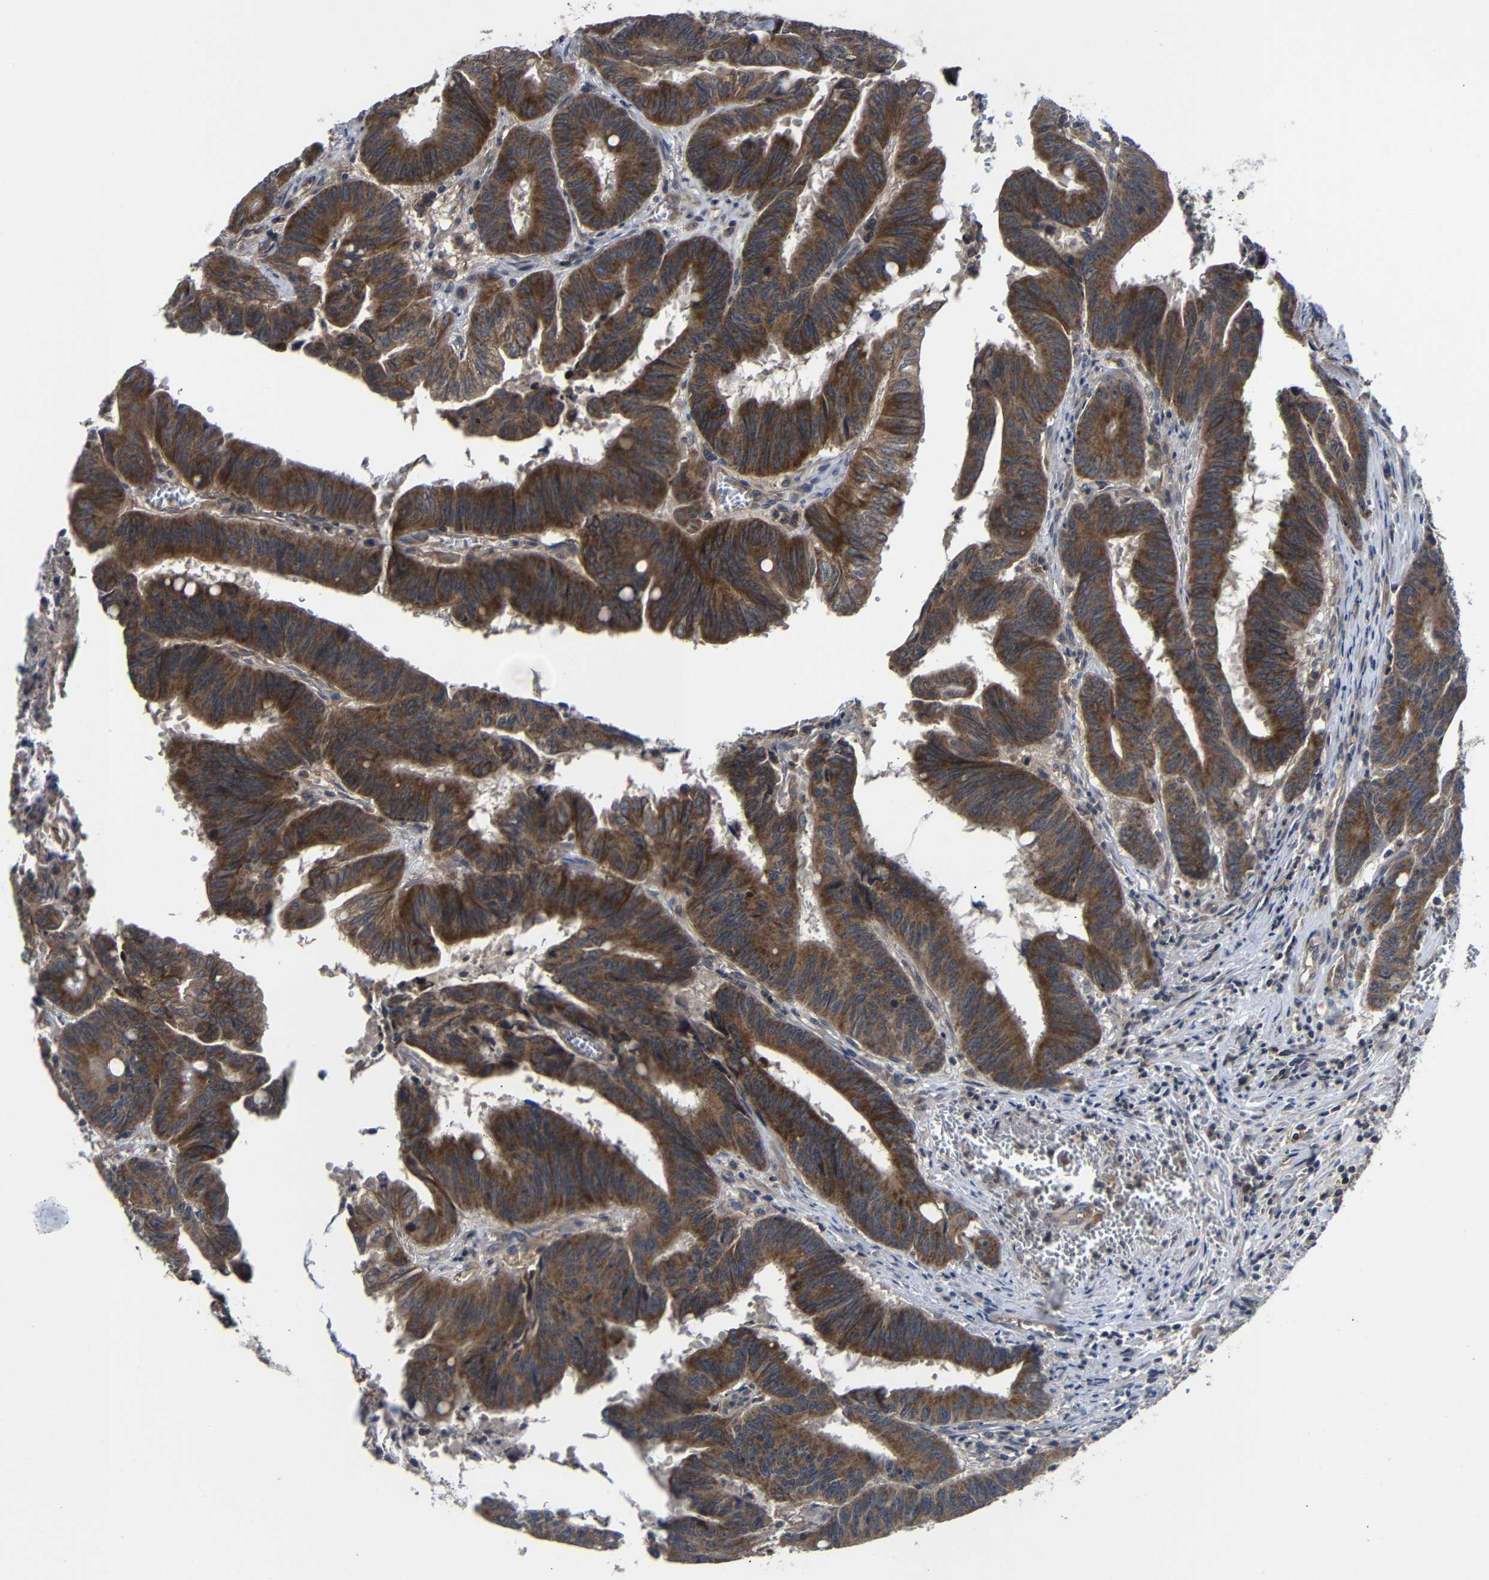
{"staining": {"intensity": "strong", "quantity": ">75%", "location": "cytoplasmic/membranous"}, "tissue": "colorectal cancer", "cell_type": "Tumor cells", "image_type": "cancer", "snomed": [{"axis": "morphology", "description": "Adenocarcinoma, NOS"}, {"axis": "topography", "description": "Colon"}], "caption": "Immunohistochemical staining of adenocarcinoma (colorectal) demonstrates high levels of strong cytoplasmic/membranous protein positivity in about >75% of tumor cells.", "gene": "LPAR5", "patient": {"sex": "male", "age": 45}}